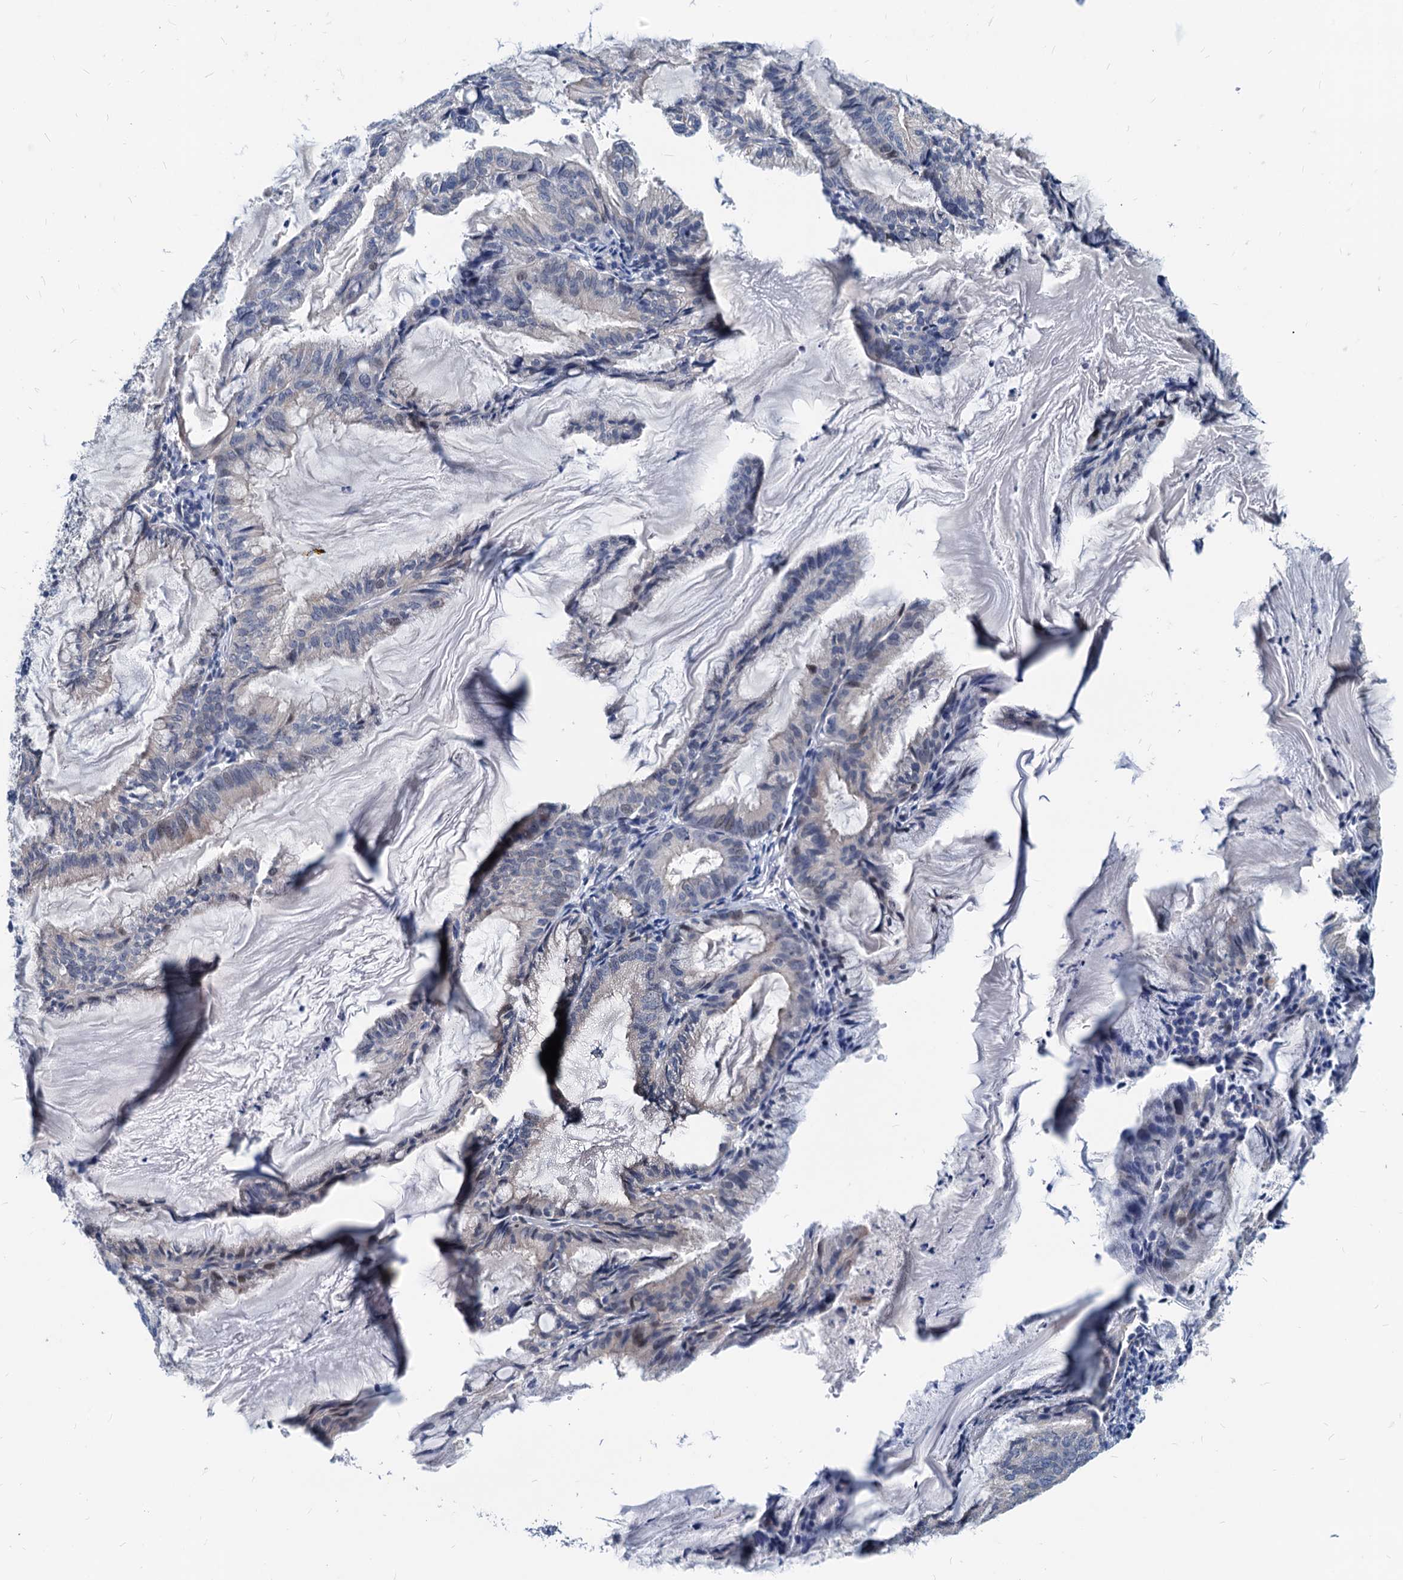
{"staining": {"intensity": "negative", "quantity": "none", "location": "none"}, "tissue": "endometrial cancer", "cell_type": "Tumor cells", "image_type": "cancer", "snomed": [{"axis": "morphology", "description": "Adenocarcinoma, NOS"}, {"axis": "topography", "description": "Endometrium"}], "caption": "A high-resolution histopathology image shows immunohistochemistry (IHC) staining of adenocarcinoma (endometrial), which displays no significant staining in tumor cells.", "gene": "HSF2", "patient": {"sex": "female", "age": 86}}